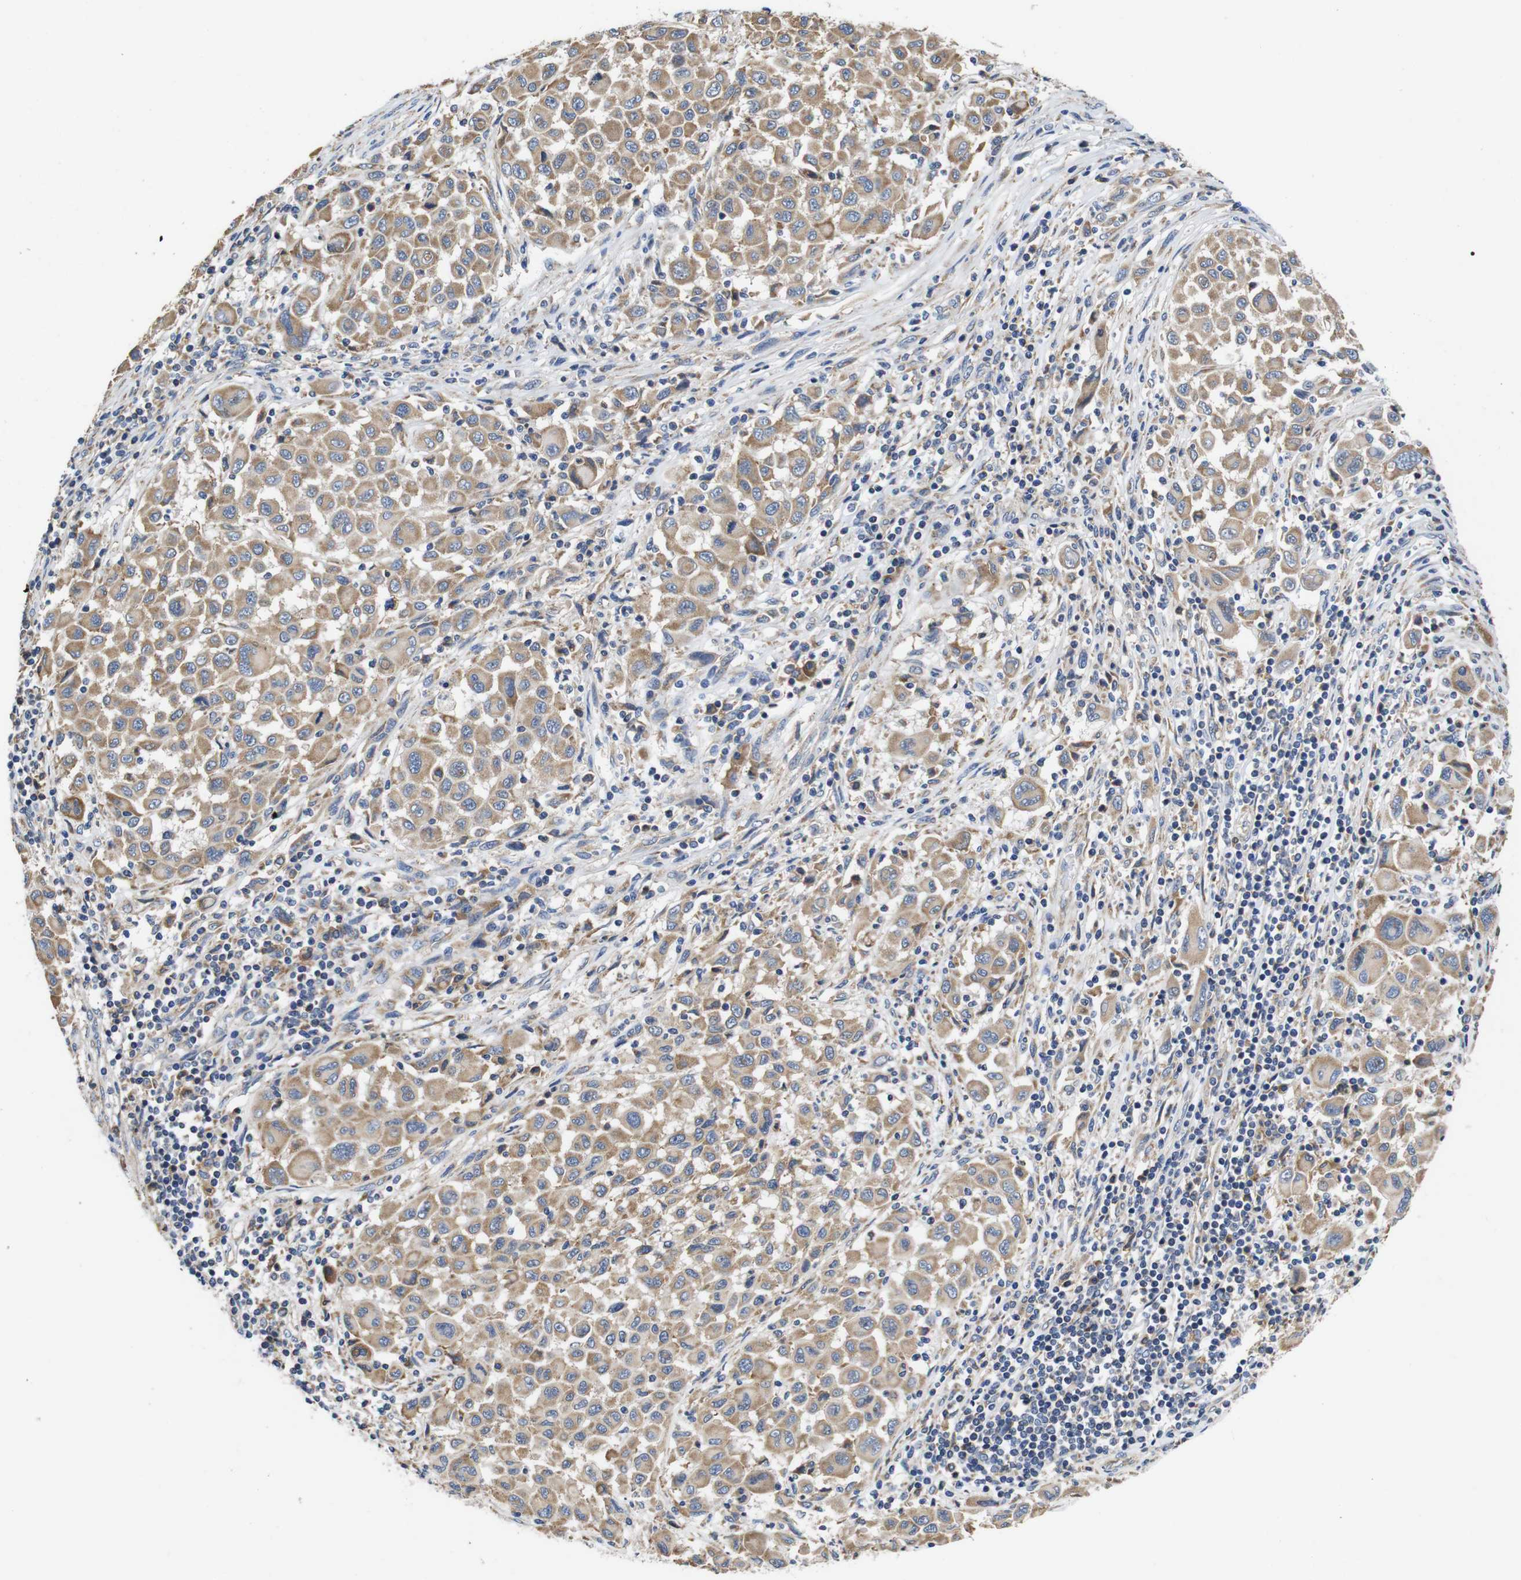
{"staining": {"intensity": "moderate", "quantity": ">75%", "location": "cytoplasmic/membranous"}, "tissue": "melanoma", "cell_type": "Tumor cells", "image_type": "cancer", "snomed": [{"axis": "morphology", "description": "Malignant melanoma, Metastatic site"}, {"axis": "topography", "description": "Lymph node"}], "caption": "Malignant melanoma (metastatic site) tissue displays moderate cytoplasmic/membranous staining in about >75% of tumor cells (DAB IHC, brown staining for protein, blue staining for nuclei).", "gene": "MARCHF7", "patient": {"sex": "male", "age": 61}}